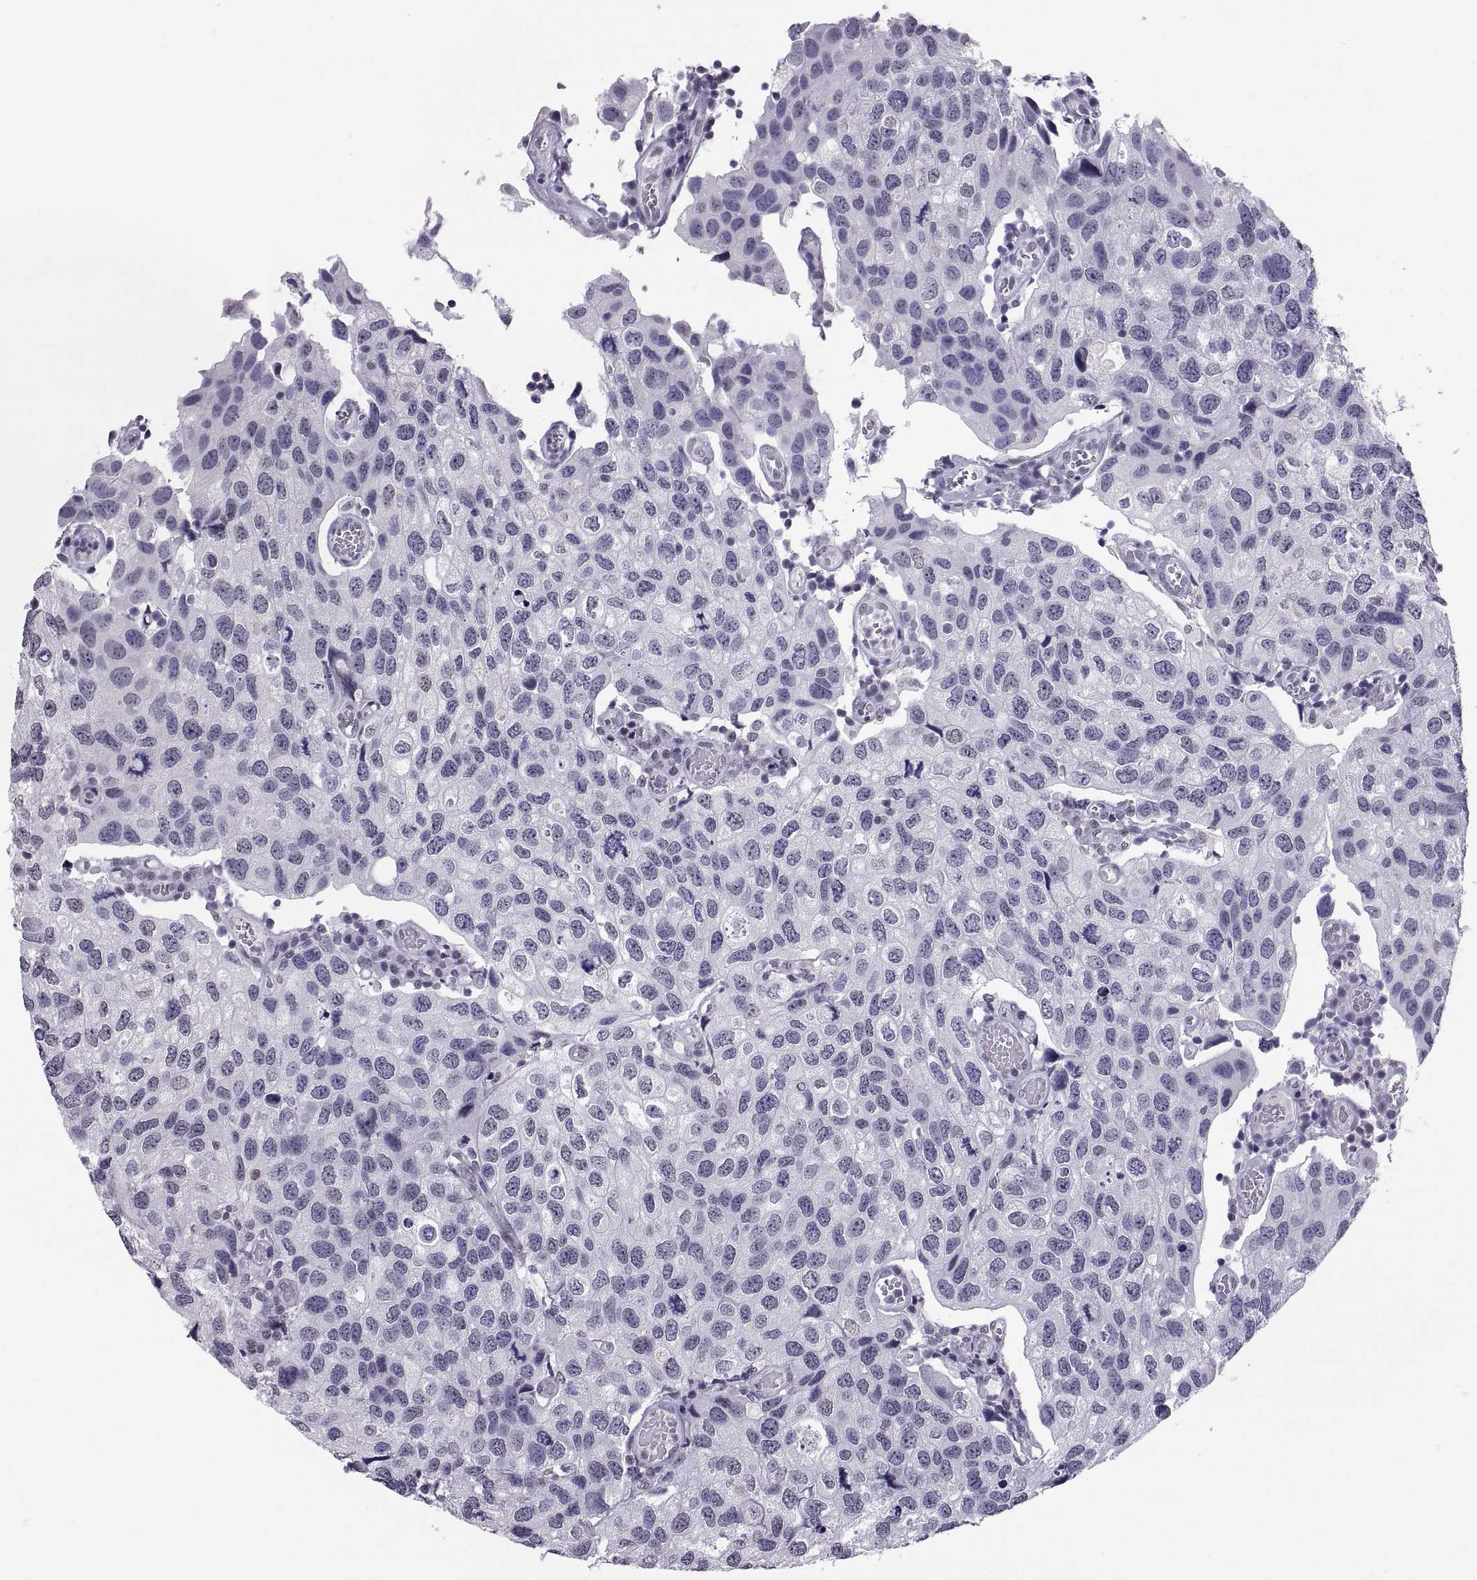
{"staining": {"intensity": "negative", "quantity": "none", "location": "none"}, "tissue": "urothelial cancer", "cell_type": "Tumor cells", "image_type": "cancer", "snomed": [{"axis": "morphology", "description": "Urothelial carcinoma, High grade"}, {"axis": "topography", "description": "Urinary bladder"}], "caption": "This is a histopathology image of IHC staining of high-grade urothelial carcinoma, which shows no staining in tumor cells. The staining was performed using DAB (3,3'-diaminobenzidine) to visualize the protein expression in brown, while the nuclei were stained in blue with hematoxylin (Magnification: 20x).", "gene": "CARTPT", "patient": {"sex": "male", "age": 79}}